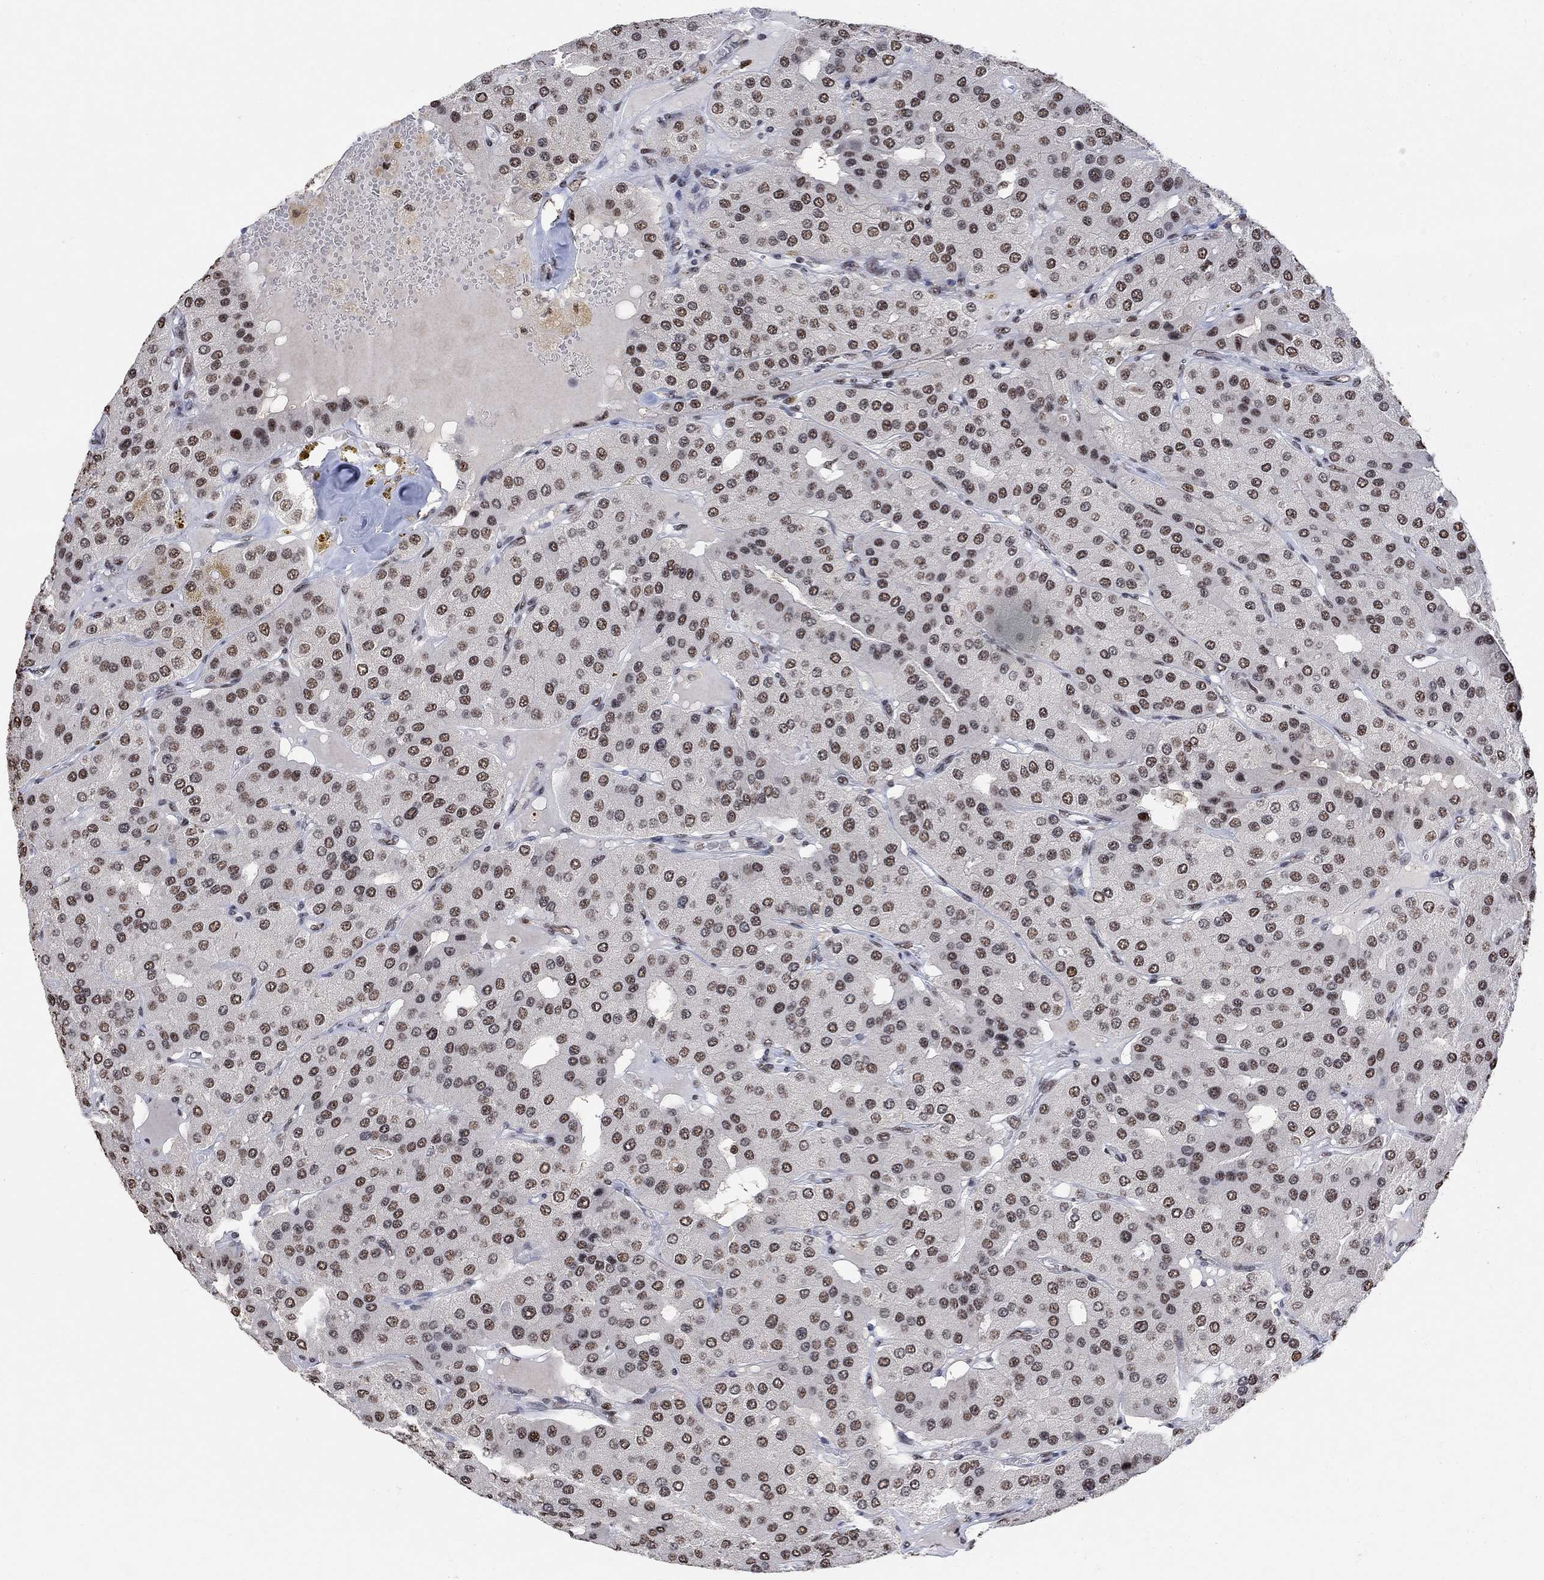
{"staining": {"intensity": "moderate", "quantity": "25%-75%", "location": "nuclear"}, "tissue": "parathyroid gland", "cell_type": "Glandular cells", "image_type": "normal", "snomed": [{"axis": "morphology", "description": "Normal tissue, NOS"}, {"axis": "morphology", "description": "Adenoma, NOS"}, {"axis": "topography", "description": "Parathyroid gland"}], "caption": "Moderate nuclear protein staining is seen in approximately 25%-75% of glandular cells in parathyroid gland. (brown staining indicates protein expression, while blue staining denotes nuclei).", "gene": "E4F1", "patient": {"sex": "female", "age": 86}}